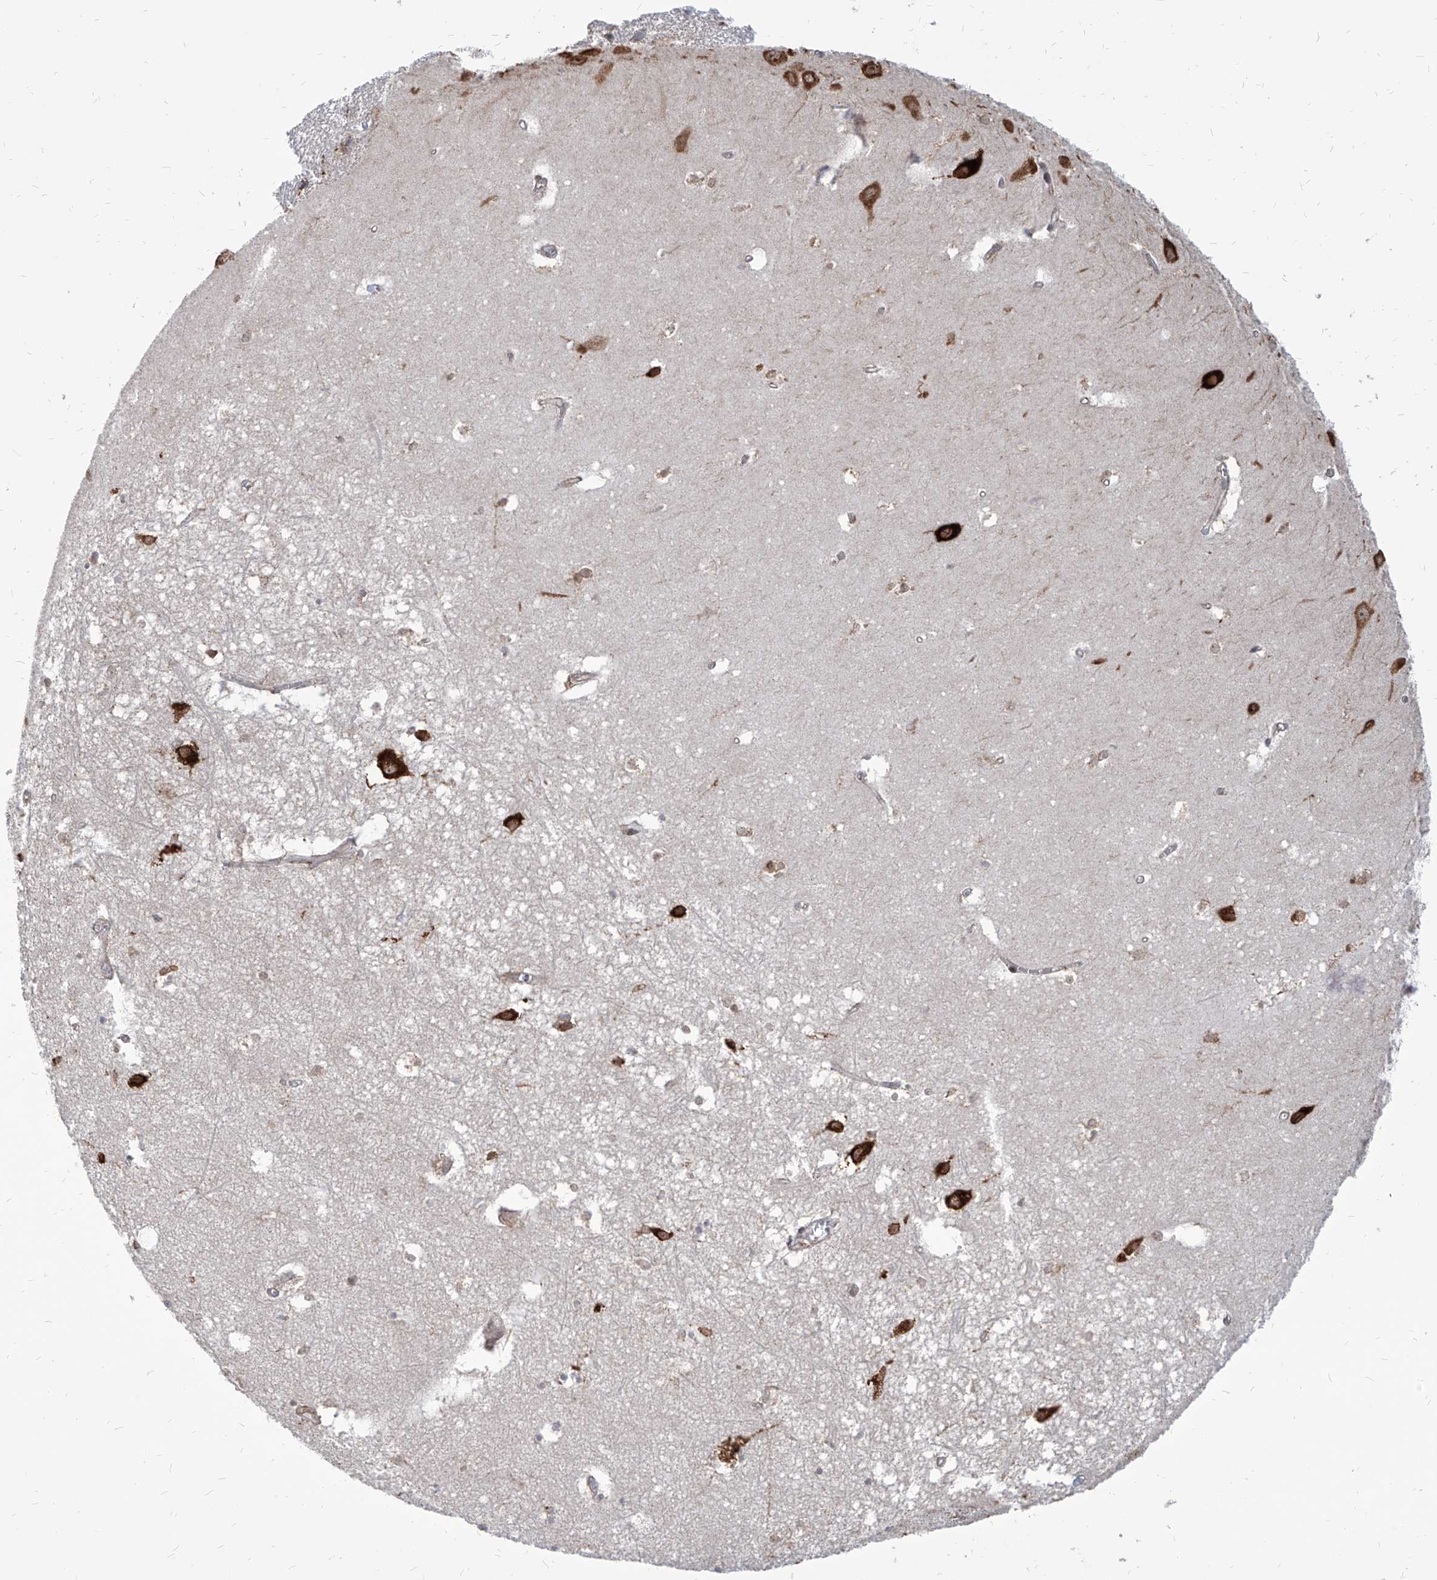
{"staining": {"intensity": "strong", "quantity": "<25%", "location": "cytoplasmic/membranous"}, "tissue": "hippocampus", "cell_type": "Glial cells", "image_type": "normal", "snomed": [{"axis": "morphology", "description": "Normal tissue, NOS"}, {"axis": "topography", "description": "Hippocampus"}], "caption": "Immunohistochemical staining of normal human hippocampus displays <25% levels of strong cytoplasmic/membranous protein staining in approximately <25% of glial cells. Nuclei are stained in blue.", "gene": "FAM83B", "patient": {"sex": "female", "age": 64}}